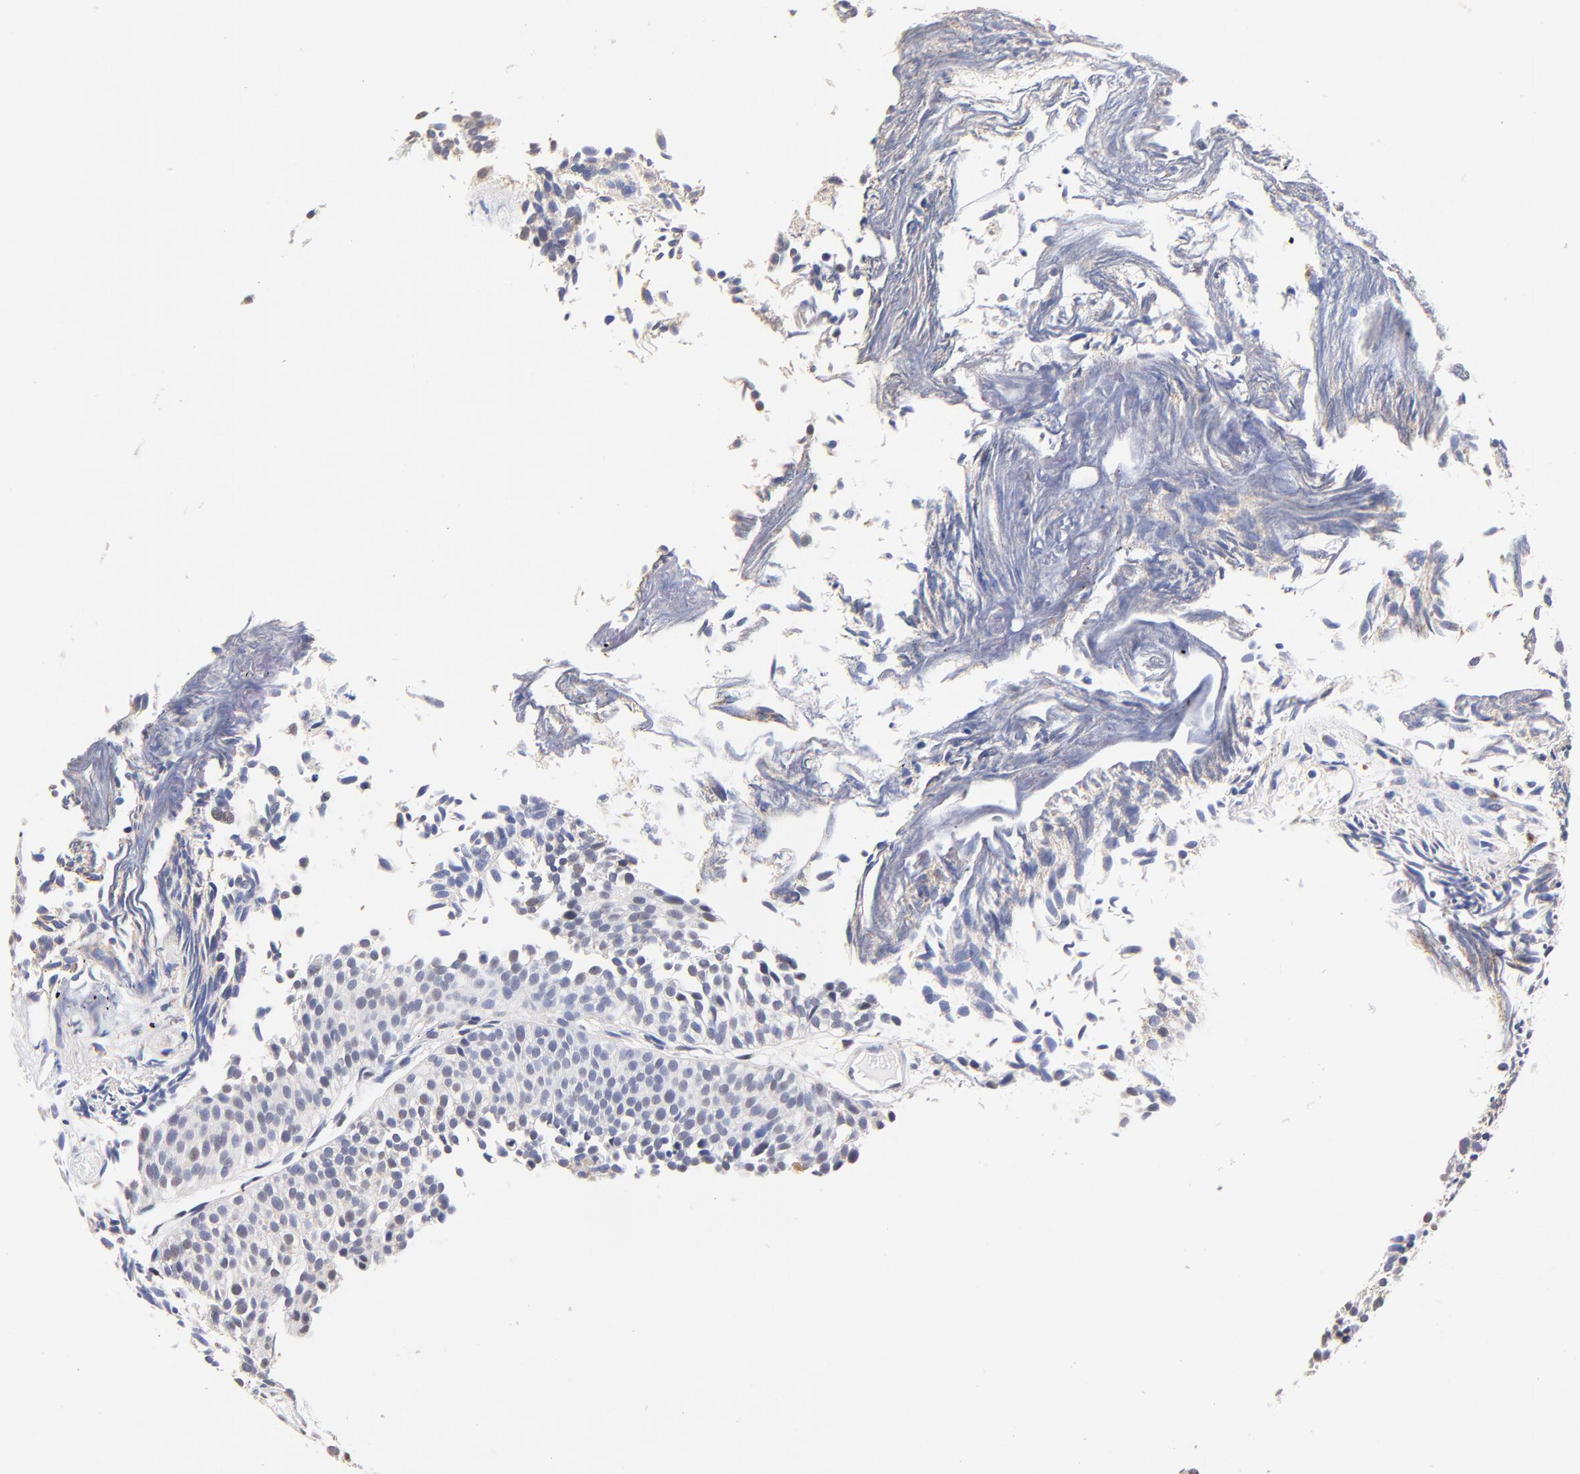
{"staining": {"intensity": "negative", "quantity": "none", "location": "none"}, "tissue": "urothelial cancer", "cell_type": "Tumor cells", "image_type": "cancer", "snomed": [{"axis": "morphology", "description": "Urothelial carcinoma, Low grade"}, {"axis": "topography", "description": "Urinary bladder"}], "caption": "The micrograph reveals no significant positivity in tumor cells of urothelial cancer.", "gene": "BBOF1", "patient": {"sex": "male", "age": 84}}